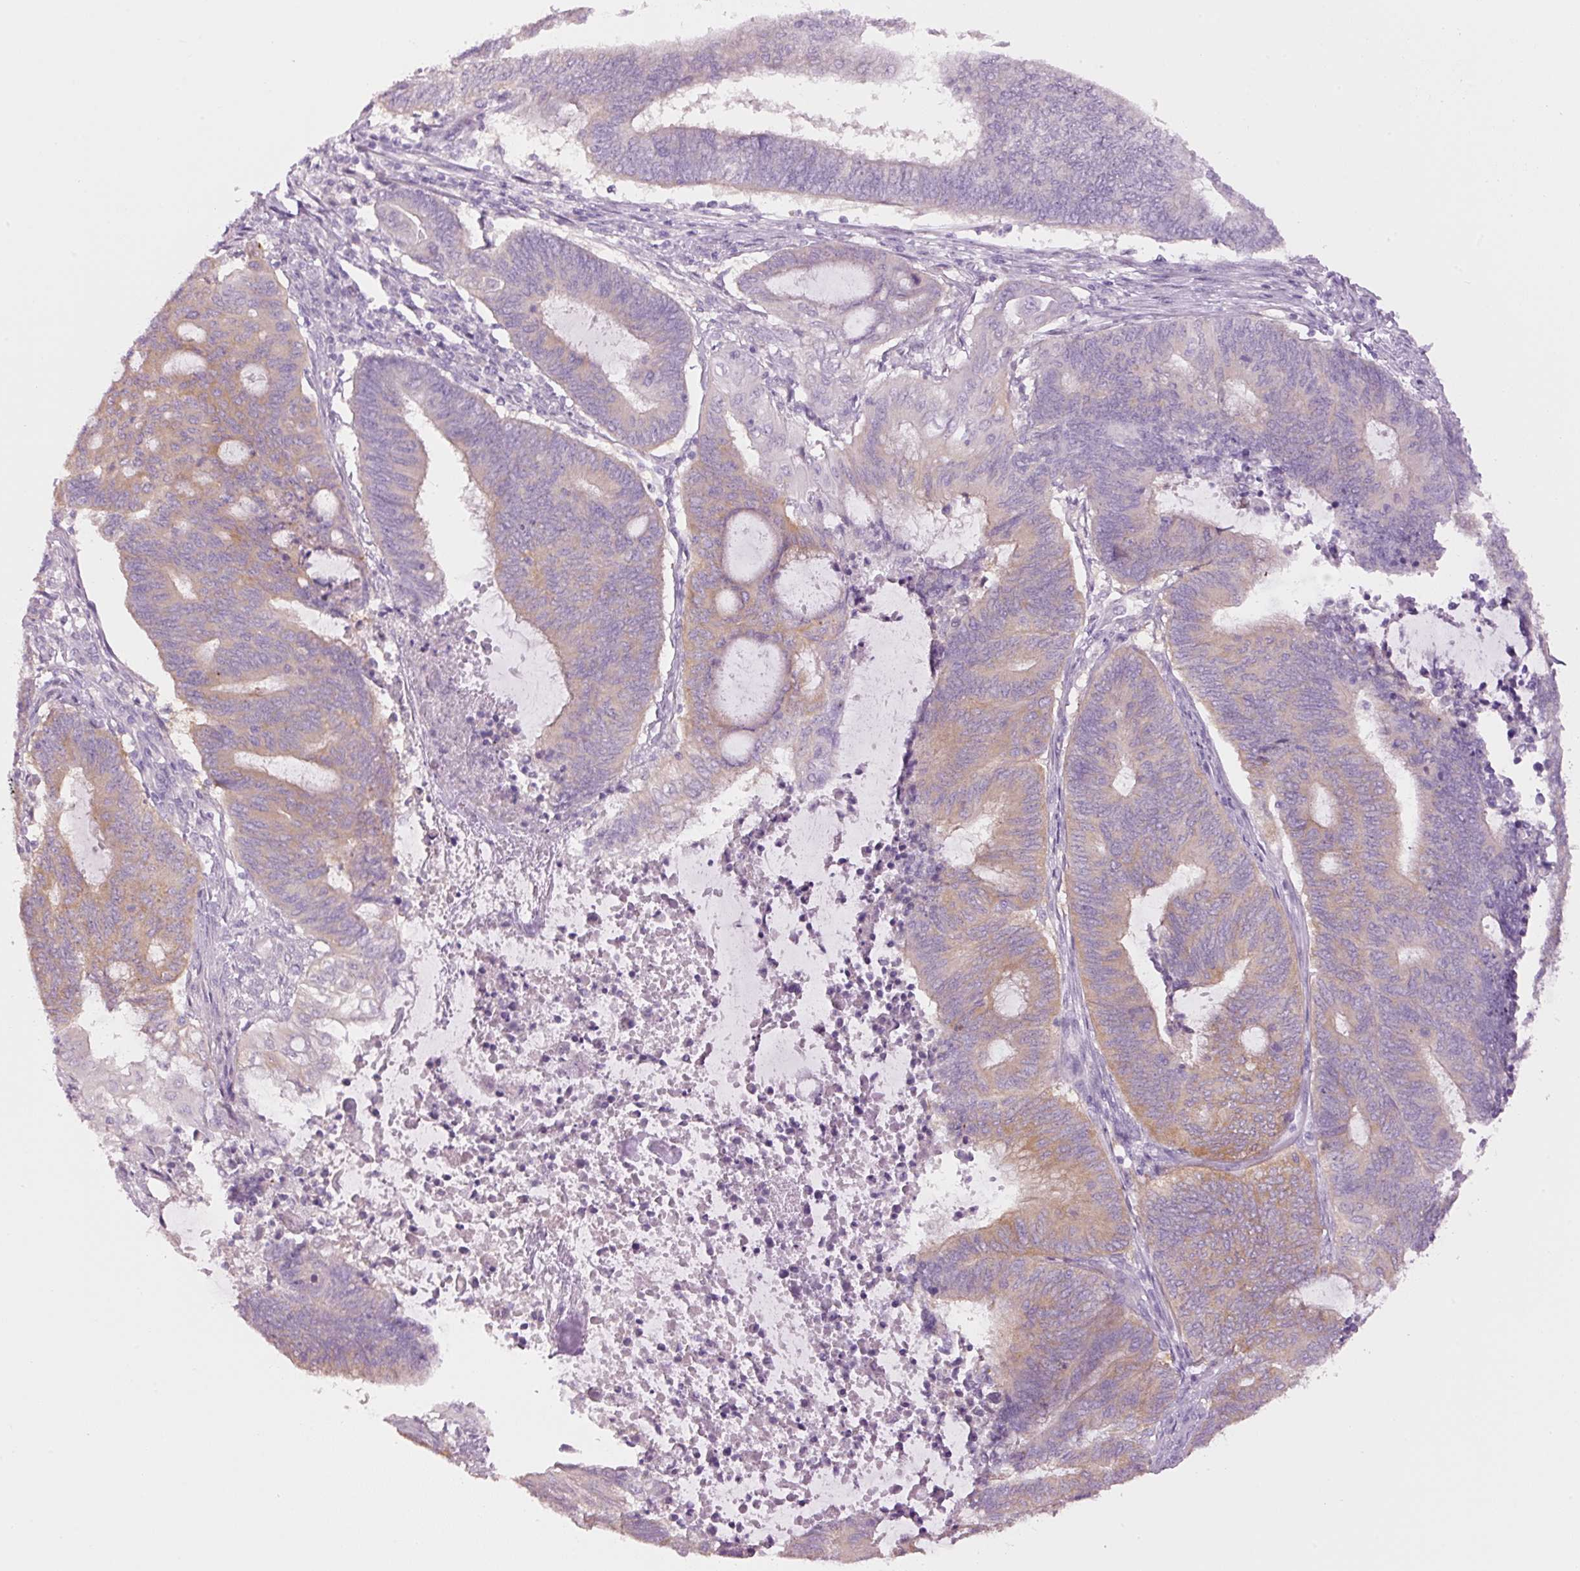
{"staining": {"intensity": "weak", "quantity": "<25%", "location": "cytoplasmic/membranous"}, "tissue": "endometrial cancer", "cell_type": "Tumor cells", "image_type": "cancer", "snomed": [{"axis": "morphology", "description": "Adenocarcinoma, NOS"}, {"axis": "topography", "description": "Uterus"}, {"axis": "topography", "description": "Endometrium"}], "caption": "An immunohistochemistry photomicrograph of endometrial cancer (adenocarcinoma) is shown. There is no staining in tumor cells of endometrial cancer (adenocarcinoma). (DAB (3,3'-diaminobenzidine) IHC visualized using brightfield microscopy, high magnification).", "gene": "PDXDC1", "patient": {"sex": "female", "age": 70}}